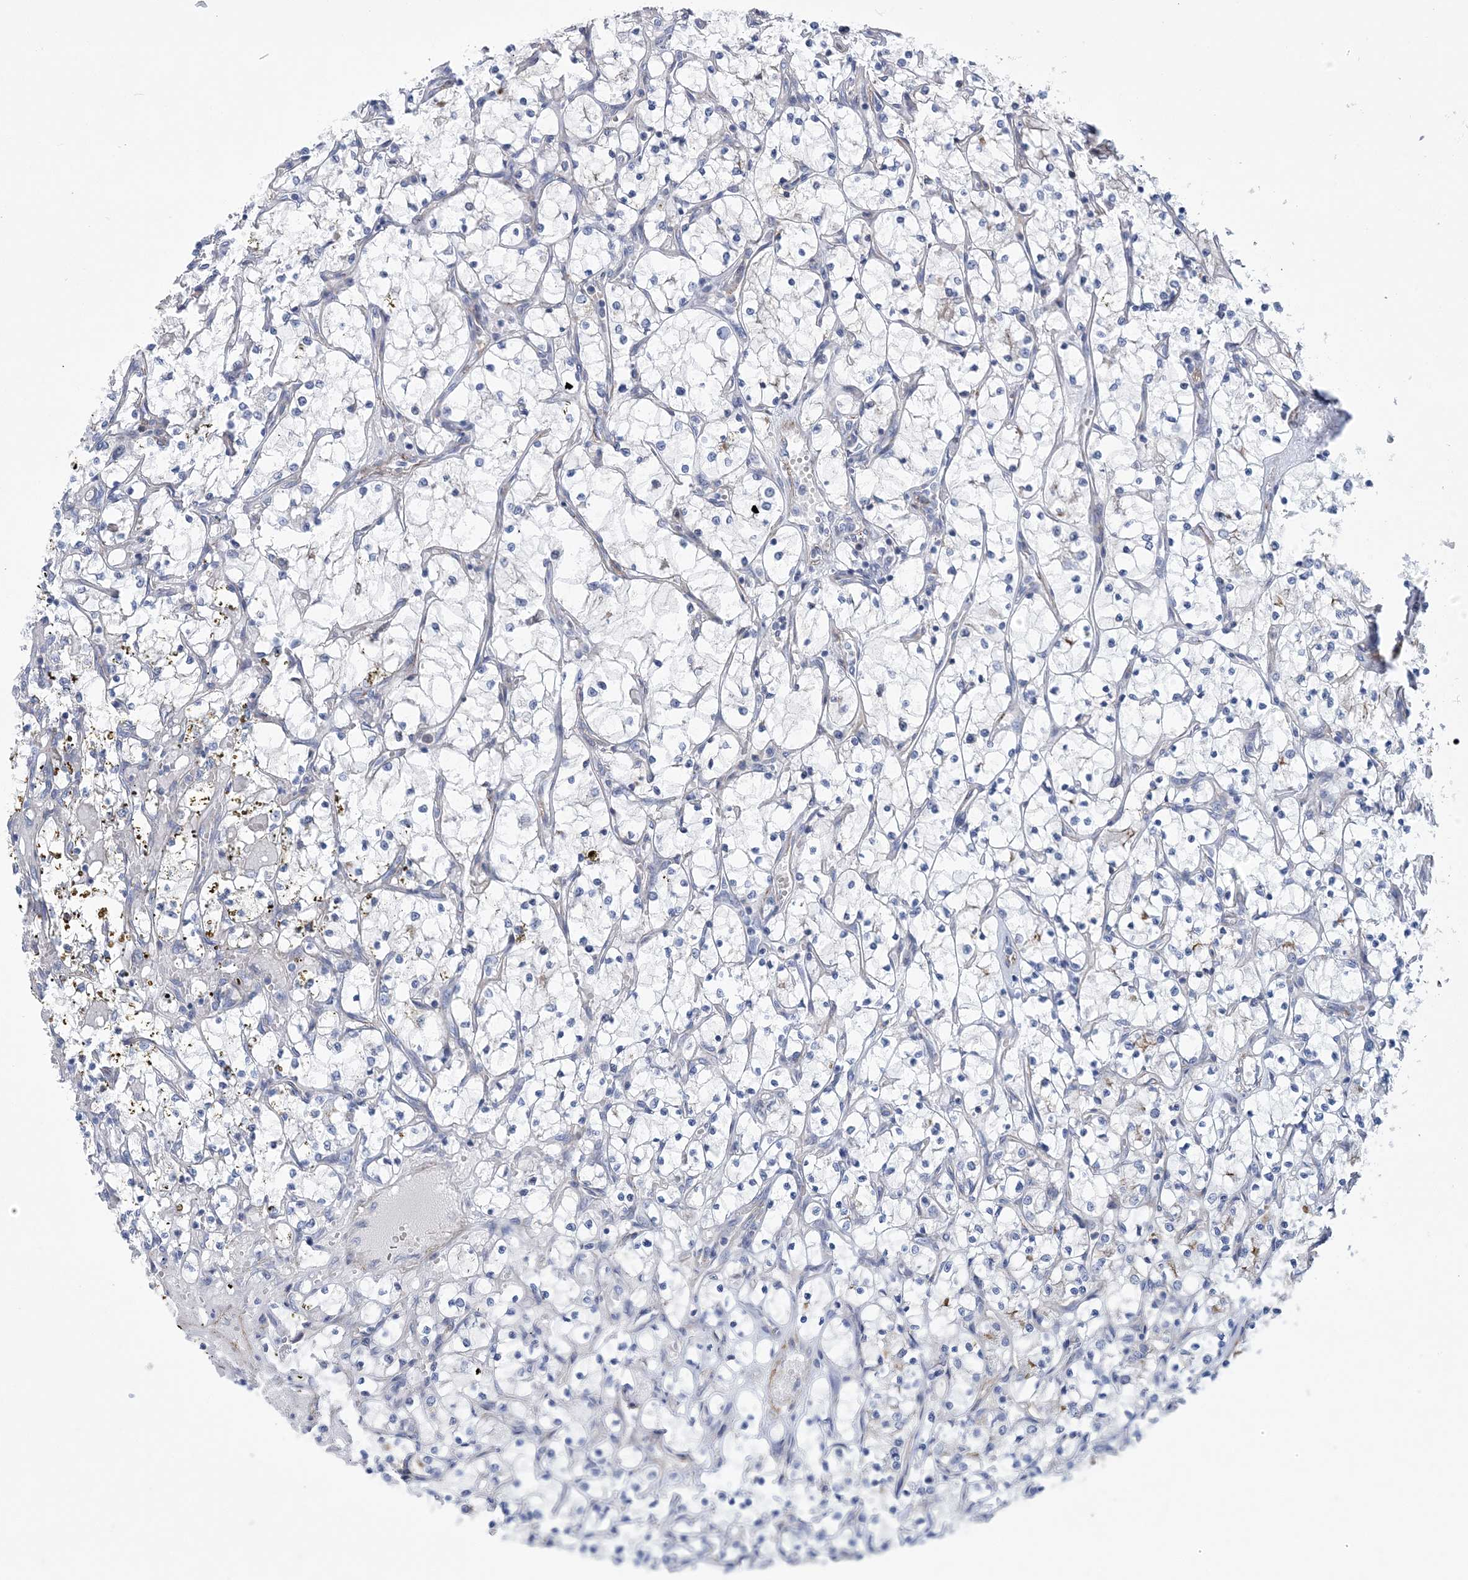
{"staining": {"intensity": "negative", "quantity": "none", "location": "none"}, "tissue": "renal cancer", "cell_type": "Tumor cells", "image_type": "cancer", "snomed": [{"axis": "morphology", "description": "Adenocarcinoma, NOS"}, {"axis": "topography", "description": "Kidney"}], "caption": "This is an IHC histopathology image of human renal cancer (adenocarcinoma). There is no expression in tumor cells.", "gene": "ARSJ", "patient": {"sex": "female", "age": 69}}